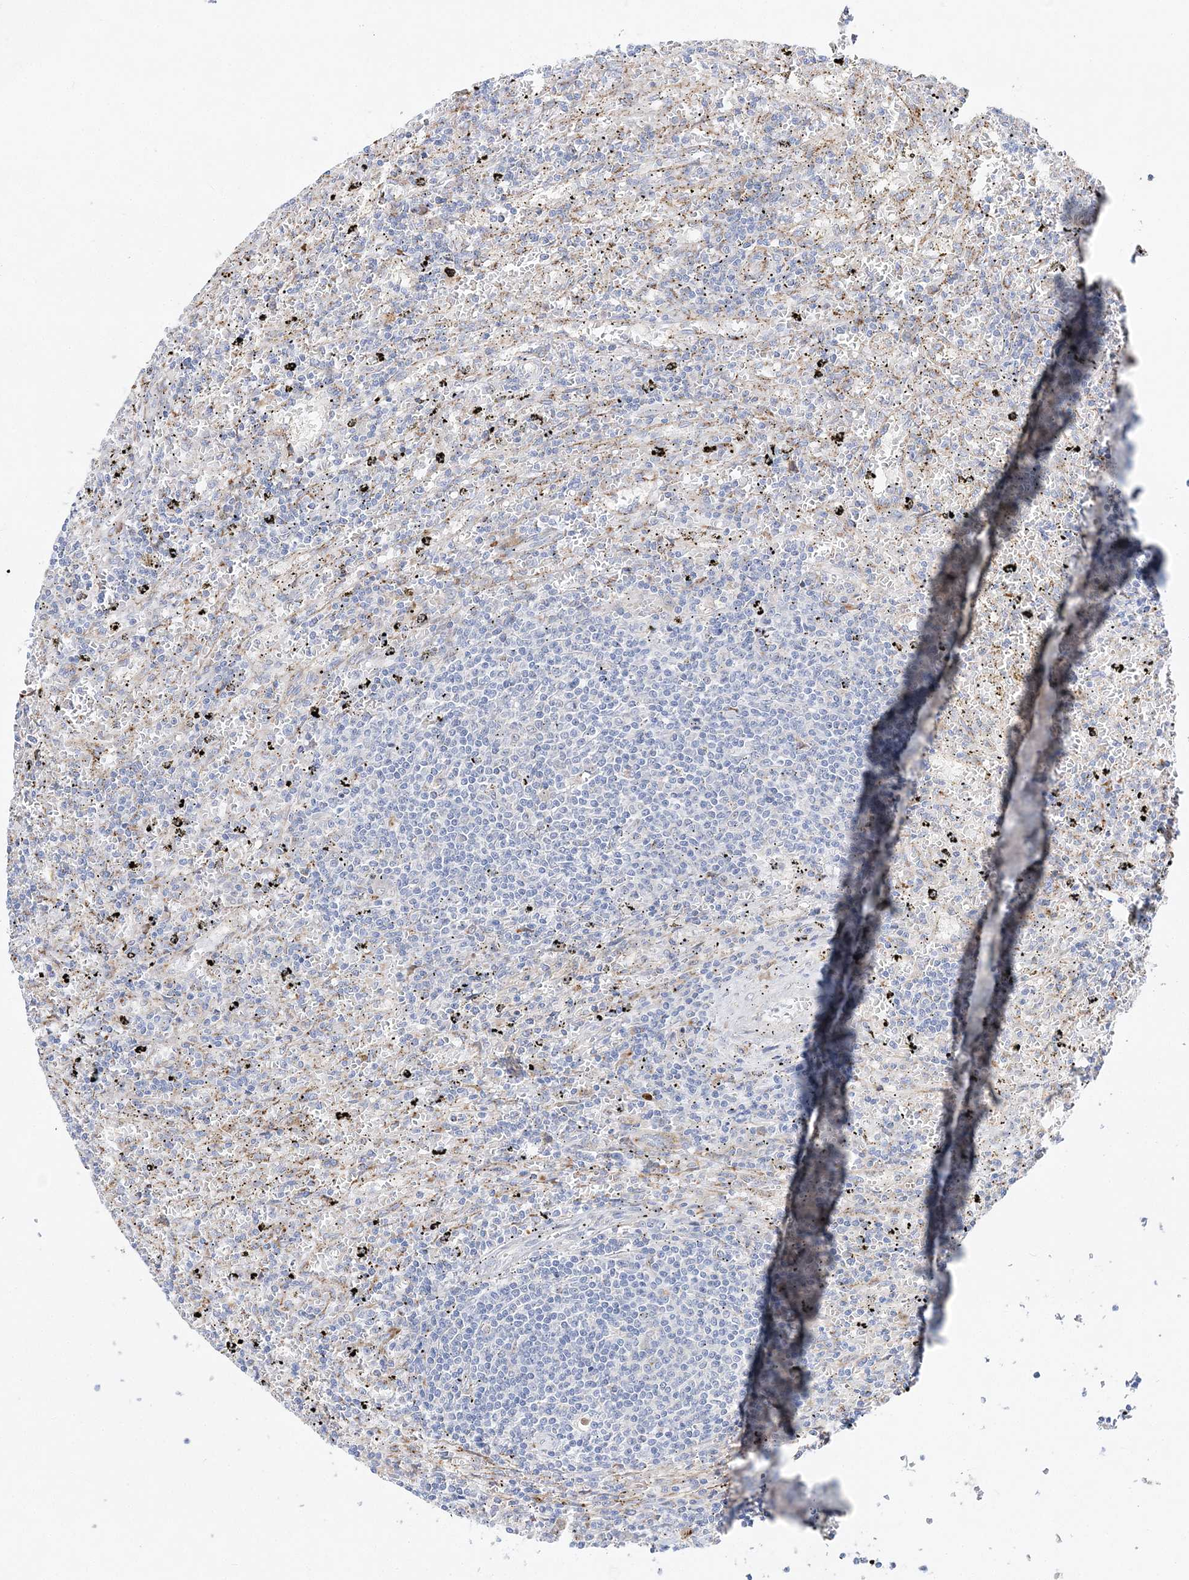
{"staining": {"intensity": "negative", "quantity": "none", "location": "none"}, "tissue": "lymphoma", "cell_type": "Tumor cells", "image_type": "cancer", "snomed": [{"axis": "morphology", "description": "Malignant lymphoma, non-Hodgkin's type, Low grade"}, {"axis": "topography", "description": "Spleen"}], "caption": "There is no significant staining in tumor cells of low-grade malignant lymphoma, non-Hodgkin's type.", "gene": "C3orf38", "patient": {"sex": "male", "age": 76}}